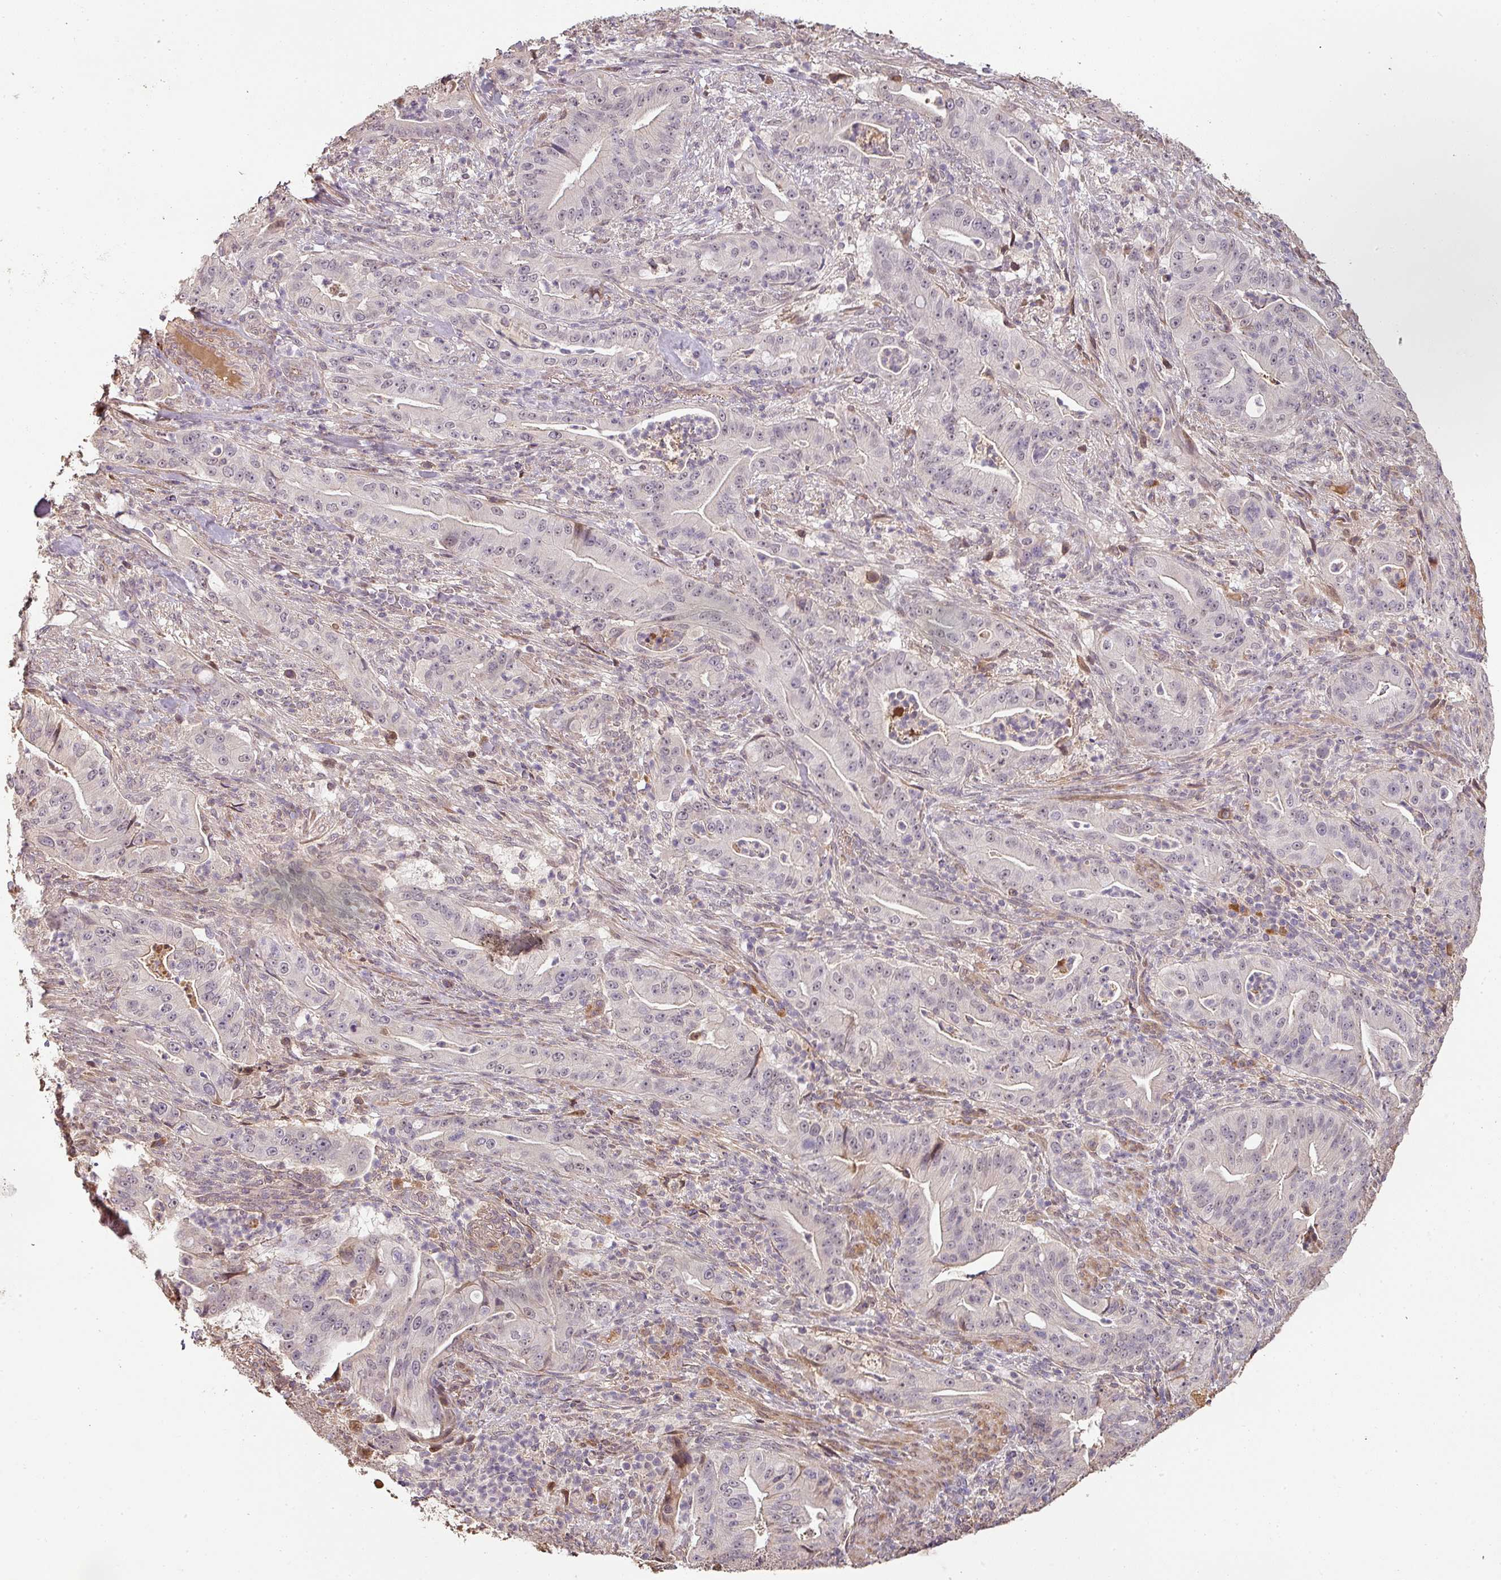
{"staining": {"intensity": "moderate", "quantity": "<25%", "location": "cytoplasmic/membranous"}, "tissue": "pancreatic cancer", "cell_type": "Tumor cells", "image_type": "cancer", "snomed": [{"axis": "morphology", "description": "Adenocarcinoma, NOS"}, {"axis": "topography", "description": "Pancreas"}], "caption": "Immunohistochemical staining of pancreatic cancer (adenocarcinoma) shows low levels of moderate cytoplasmic/membranous protein expression in about <25% of tumor cells.", "gene": "BPIFB3", "patient": {"sex": "male", "age": 71}}